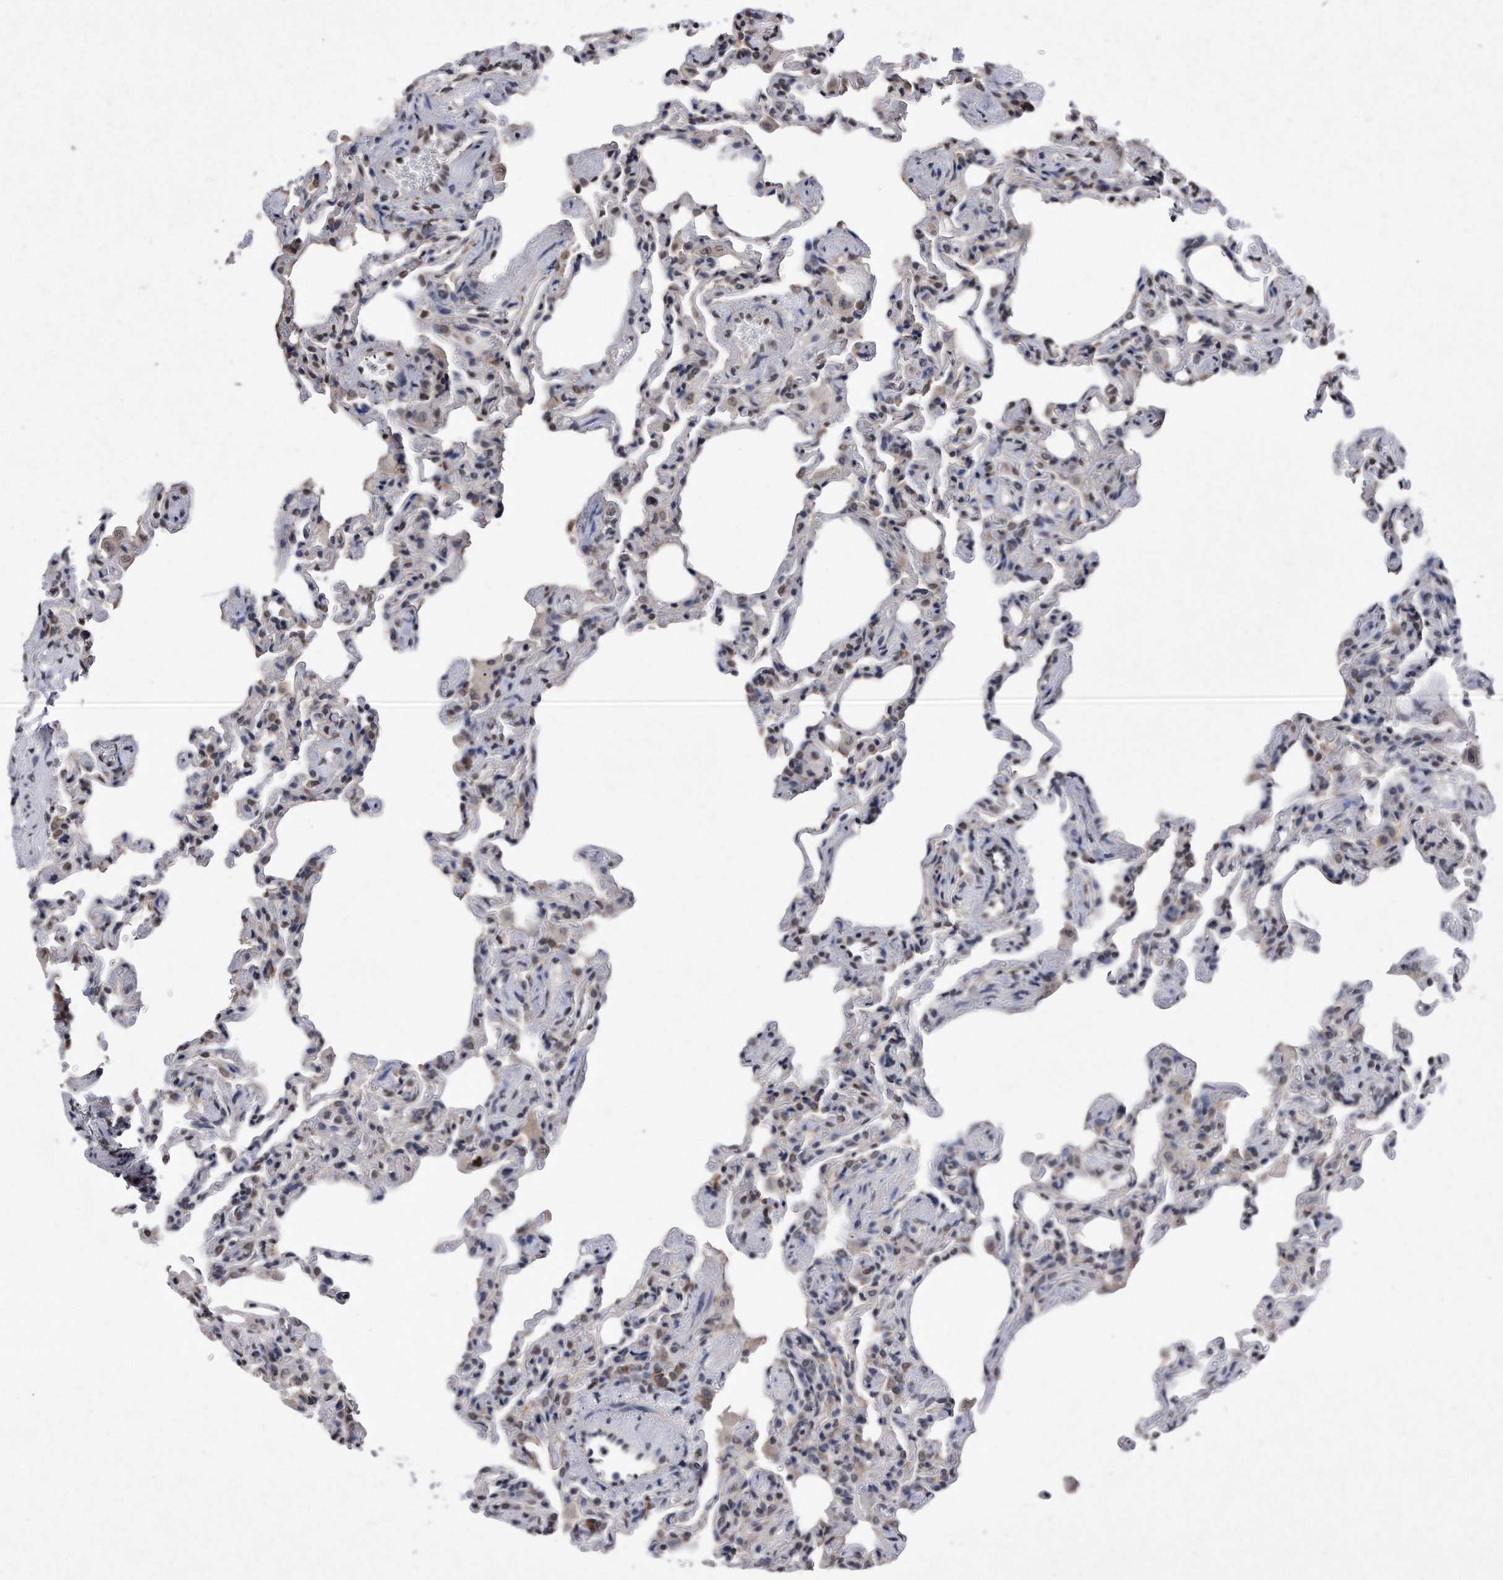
{"staining": {"intensity": "weak", "quantity": "25%-75%", "location": "cytoplasmic/membranous,nuclear"}, "tissue": "lung", "cell_type": "Alveolar cells", "image_type": "normal", "snomed": [{"axis": "morphology", "description": "Normal tissue, NOS"}, {"axis": "topography", "description": "Lung"}], "caption": "The photomicrograph exhibits a brown stain indicating the presence of a protein in the cytoplasmic/membranous,nuclear of alveolar cells in lung.", "gene": "DAB1", "patient": {"sex": "male", "age": 20}}